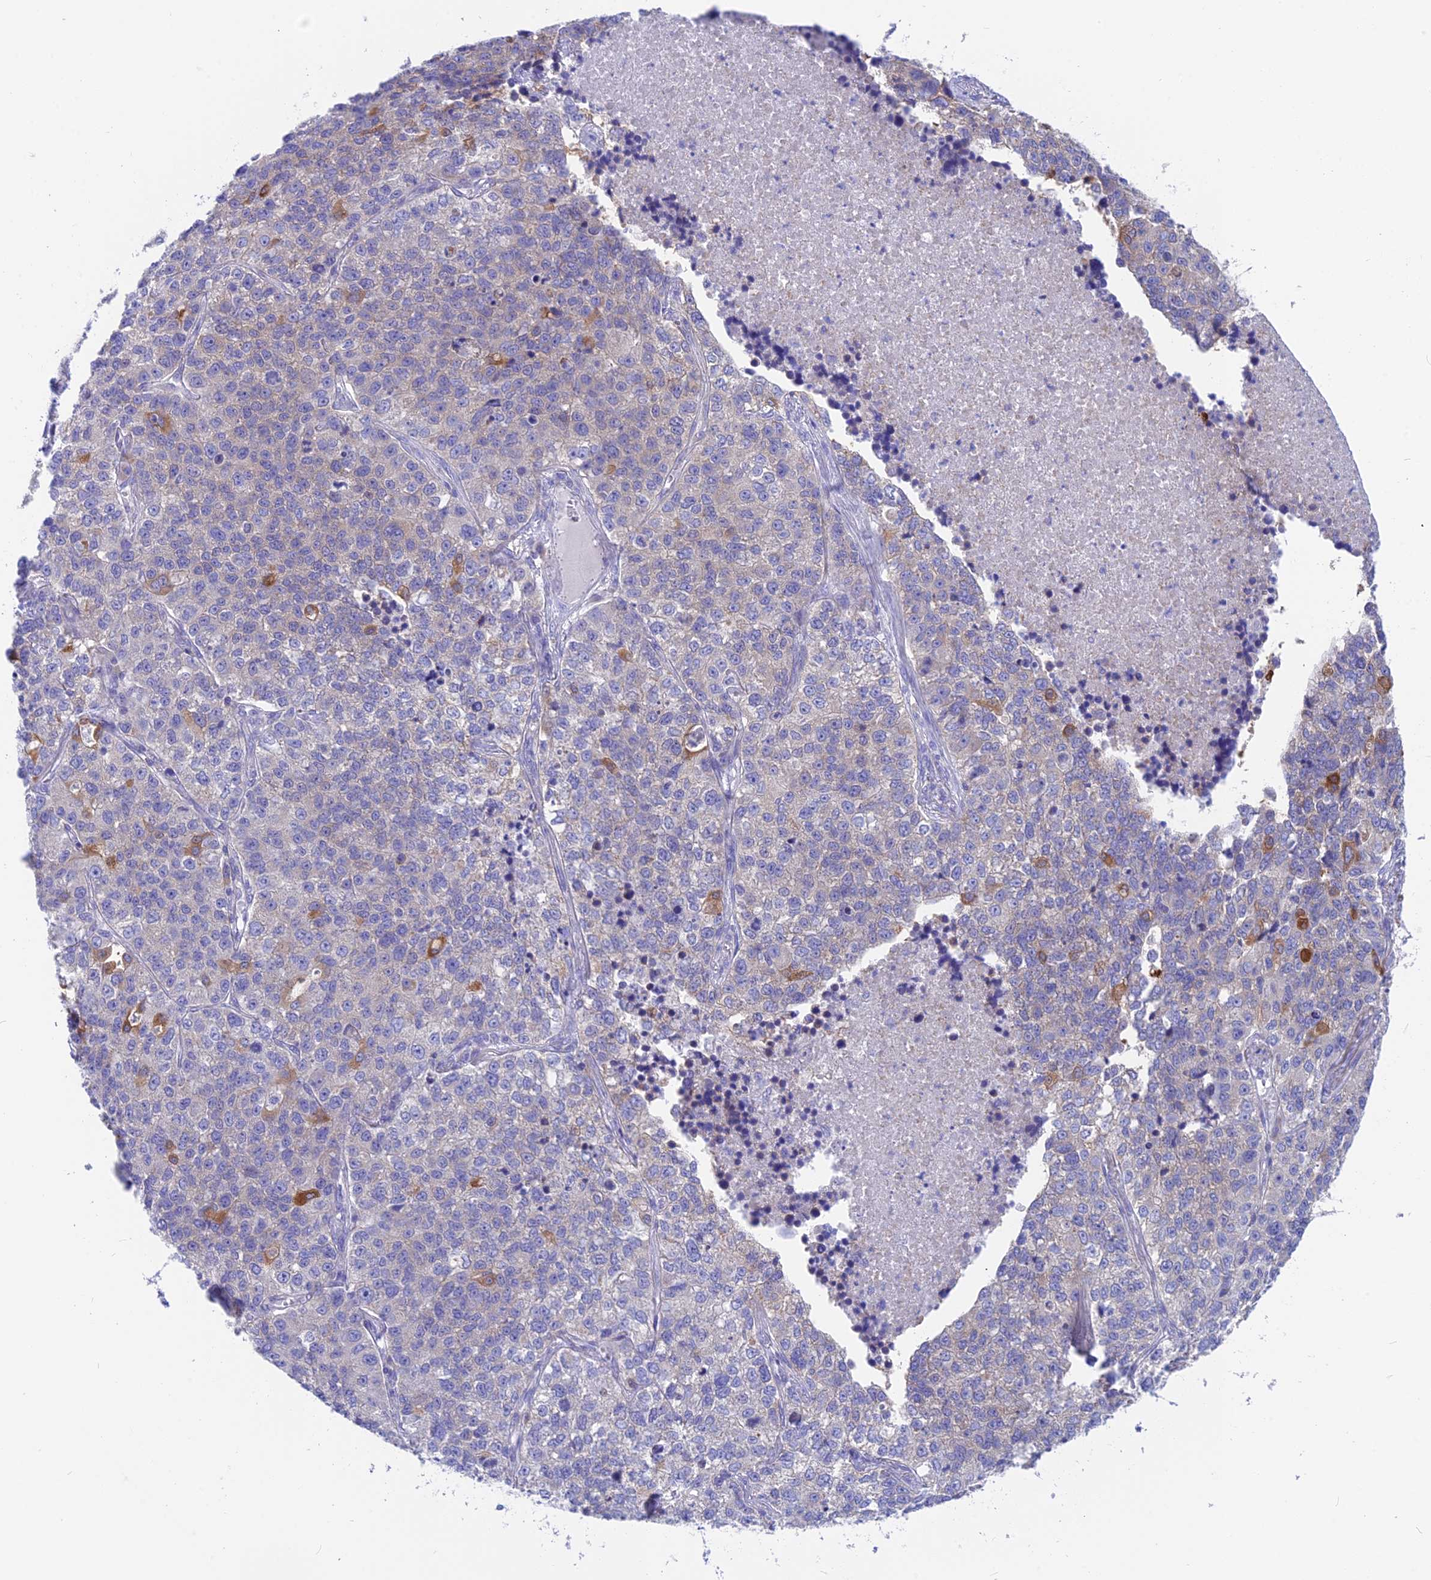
{"staining": {"intensity": "negative", "quantity": "none", "location": "none"}, "tissue": "lung cancer", "cell_type": "Tumor cells", "image_type": "cancer", "snomed": [{"axis": "morphology", "description": "Adenocarcinoma, NOS"}, {"axis": "topography", "description": "Lung"}], "caption": "IHC image of human lung adenocarcinoma stained for a protein (brown), which shows no expression in tumor cells.", "gene": "LZTFL1", "patient": {"sex": "male", "age": 49}}